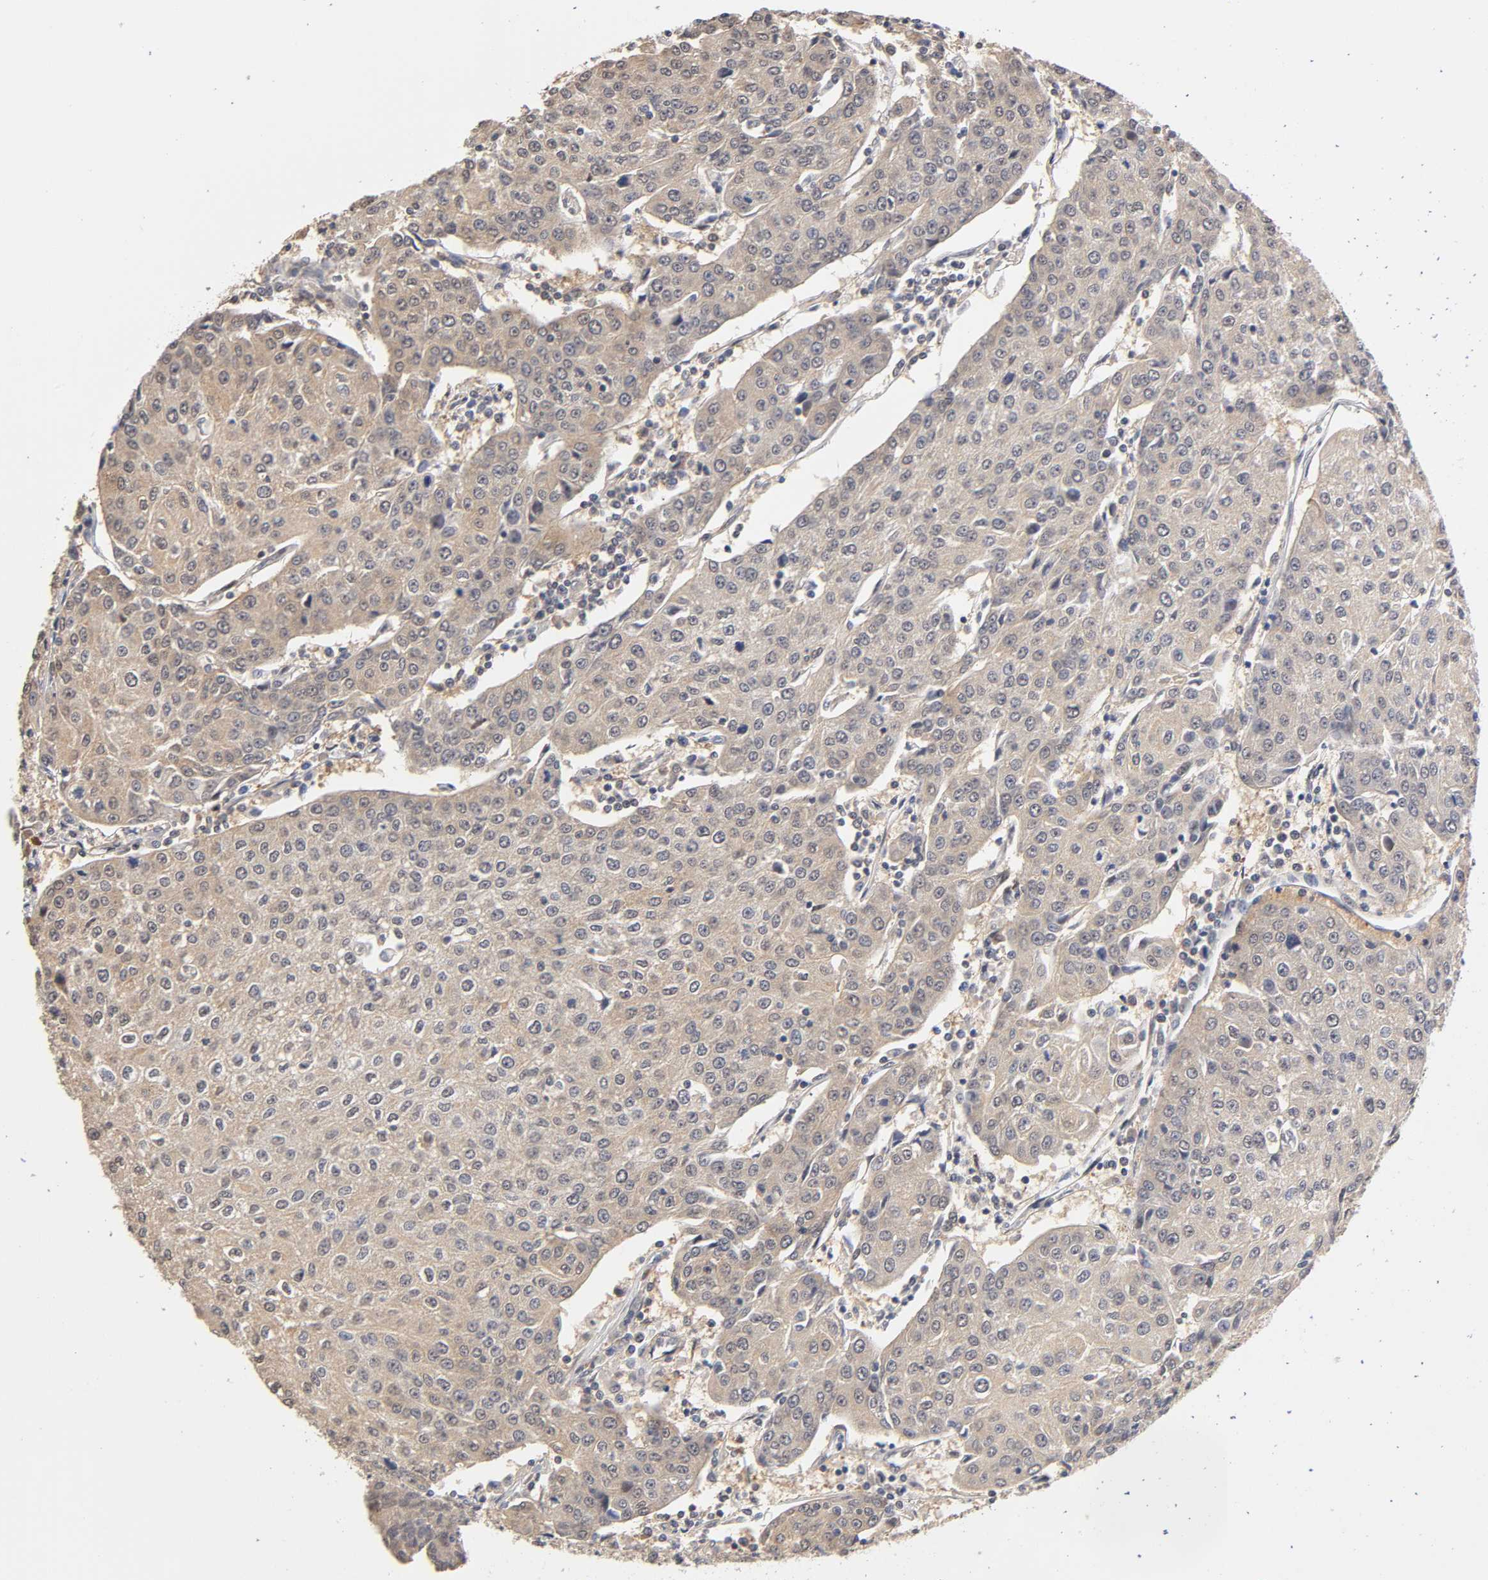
{"staining": {"intensity": "negative", "quantity": "none", "location": "none"}, "tissue": "urothelial cancer", "cell_type": "Tumor cells", "image_type": "cancer", "snomed": [{"axis": "morphology", "description": "Urothelial carcinoma, High grade"}, {"axis": "topography", "description": "Urinary bladder"}], "caption": "This is an IHC photomicrograph of urothelial cancer. There is no staining in tumor cells.", "gene": "PDE5A", "patient": {"sex": "female", "age": 85}}